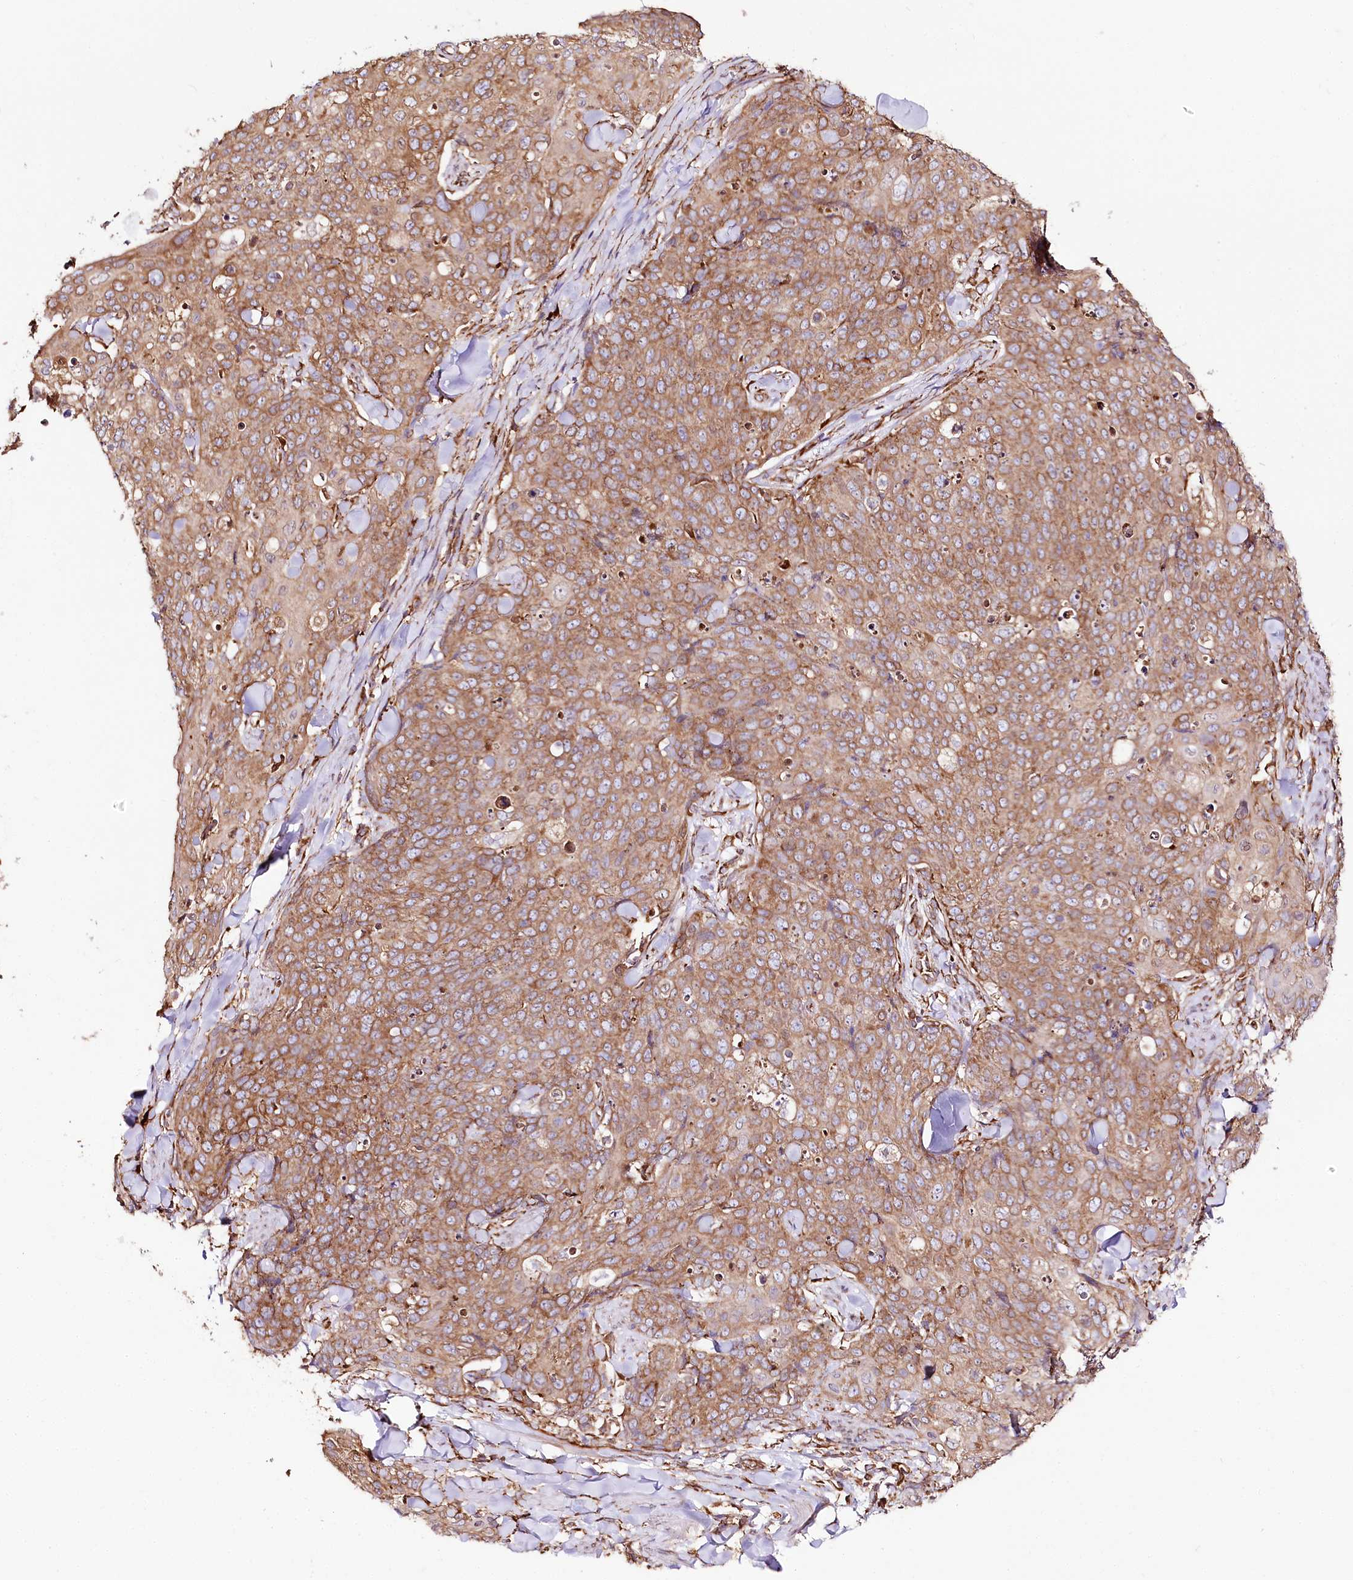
{"staining": {"intensity": "moderate", "quantity": ">75%", "location": "cytoplasmic/membranous"}, "tissue": "skin cancer", "cell_type": "Tumor cells", "image_type": "cancer", "snomed": [{"axis": "morphology", "description": "Squamous cell carcinoma, NOS"}, {"axis": "topography", "description": "Skin"}, {"axis": "topography", "description": "Vulva"}], "caption": "Skin squamous cell carcinoma was stained to show a protein in brown. There is medium levels of moderate cytoplasmic/membranous expression in approximately >75% of tumor cells.", "gene": "CNPY2", "patient": {"sex": "female", "age": 85}}